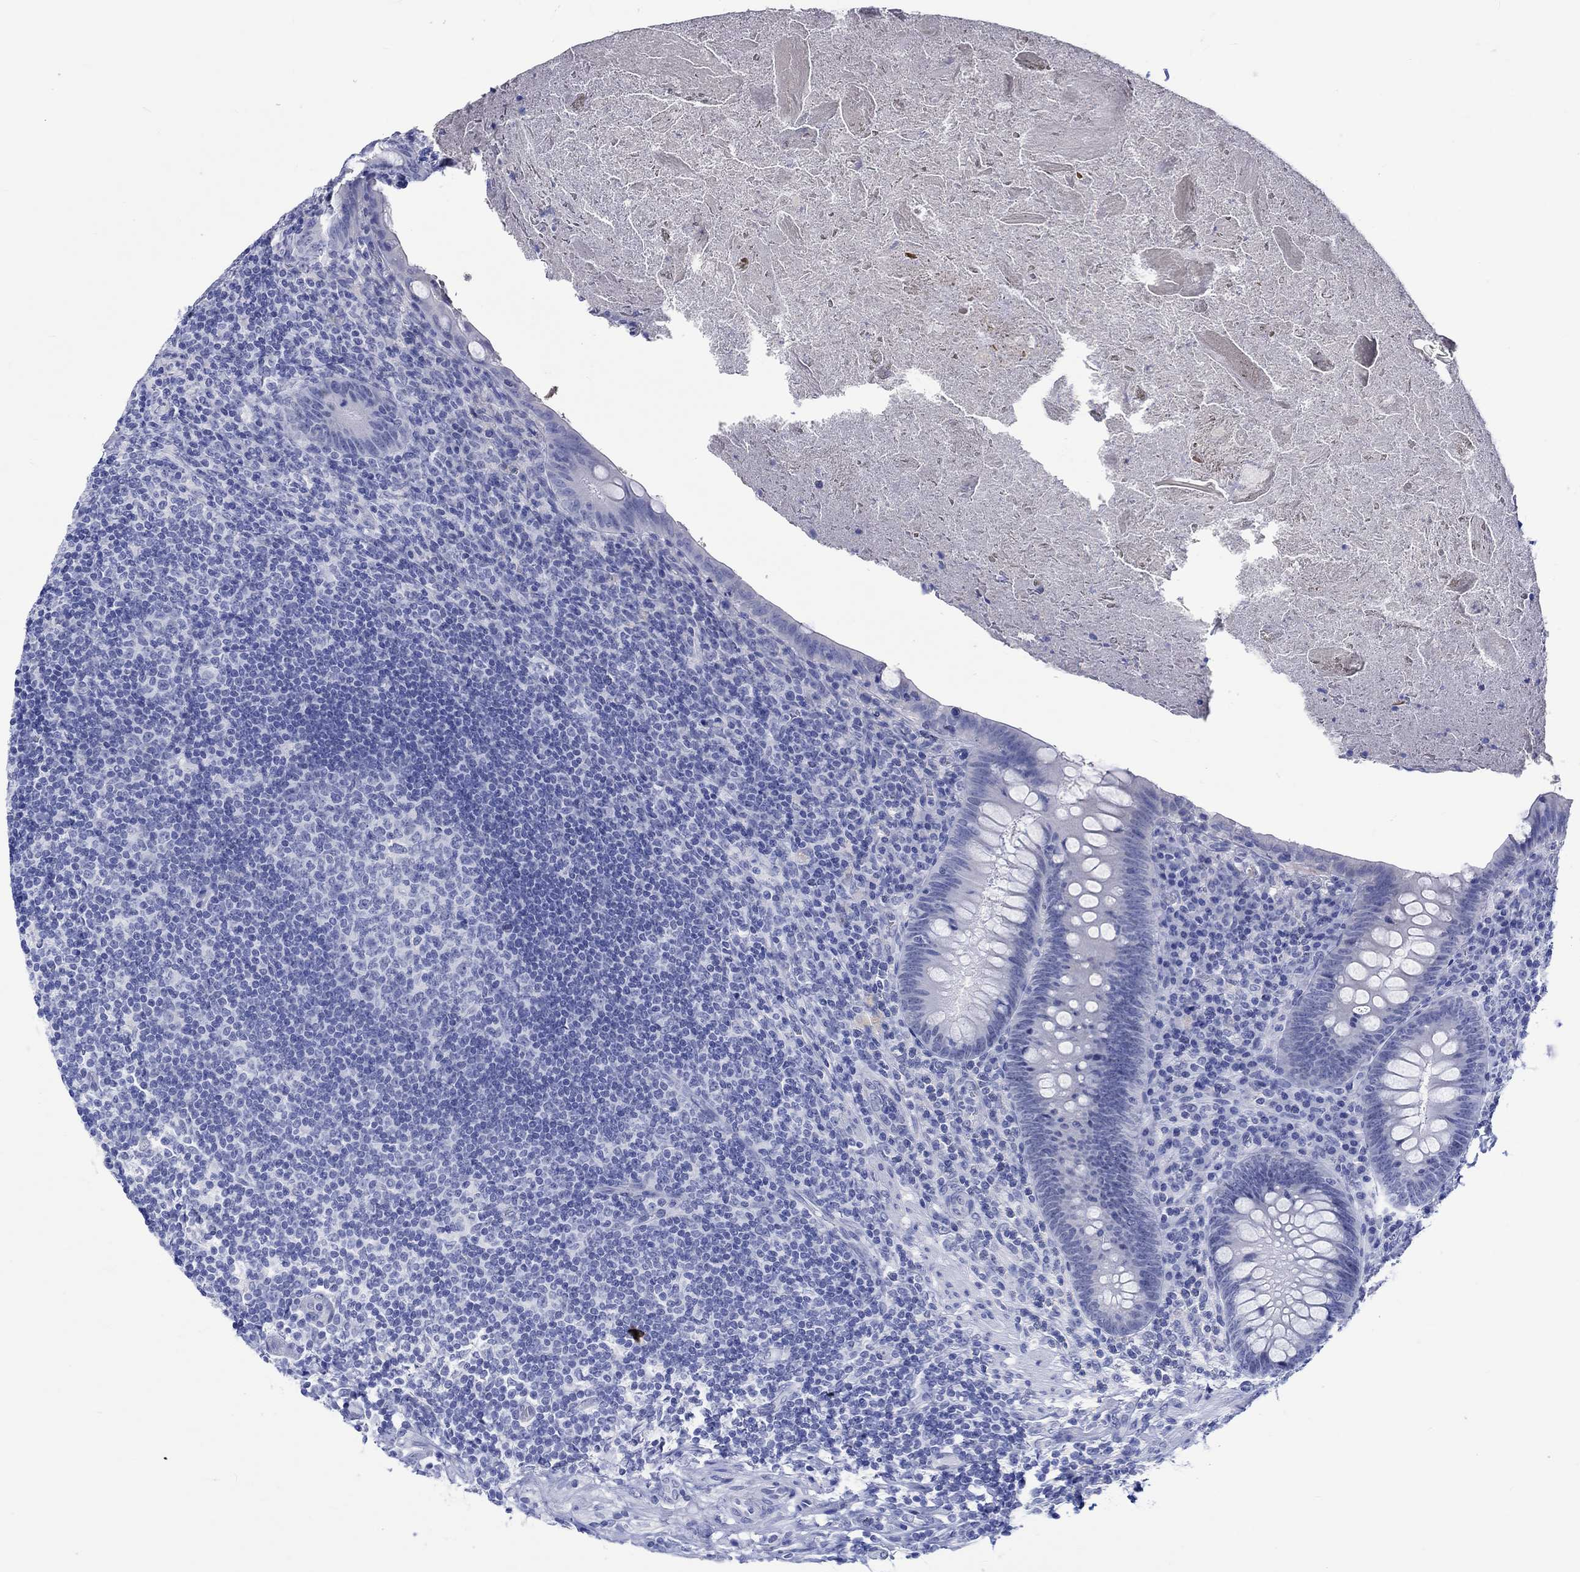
{"staining": {"intensity": "negative", "quantity": "none", "location": "none"}, "tissue": "appendix", "cell_type": "Glandular cells", "image_type": "normal", "snomed": [{"axis": "morphology", "description": "Normal tissue, NOS"}, {"axis": "topography", "description": "Appendix"}], "caption": "High magnification brightfield microscopy of benign appendix stained with DAB (3,3'-diaminobenzidine) (brown) and counterstained with hematoxylin (blue): glandular cells show no significant expression. (Brightfield microscopy of DAB (3,3'-diaminobenzidine) IHC at high magnification).", "gene": "KLHL33", "patient": {"sex": "male", "age": 47}}